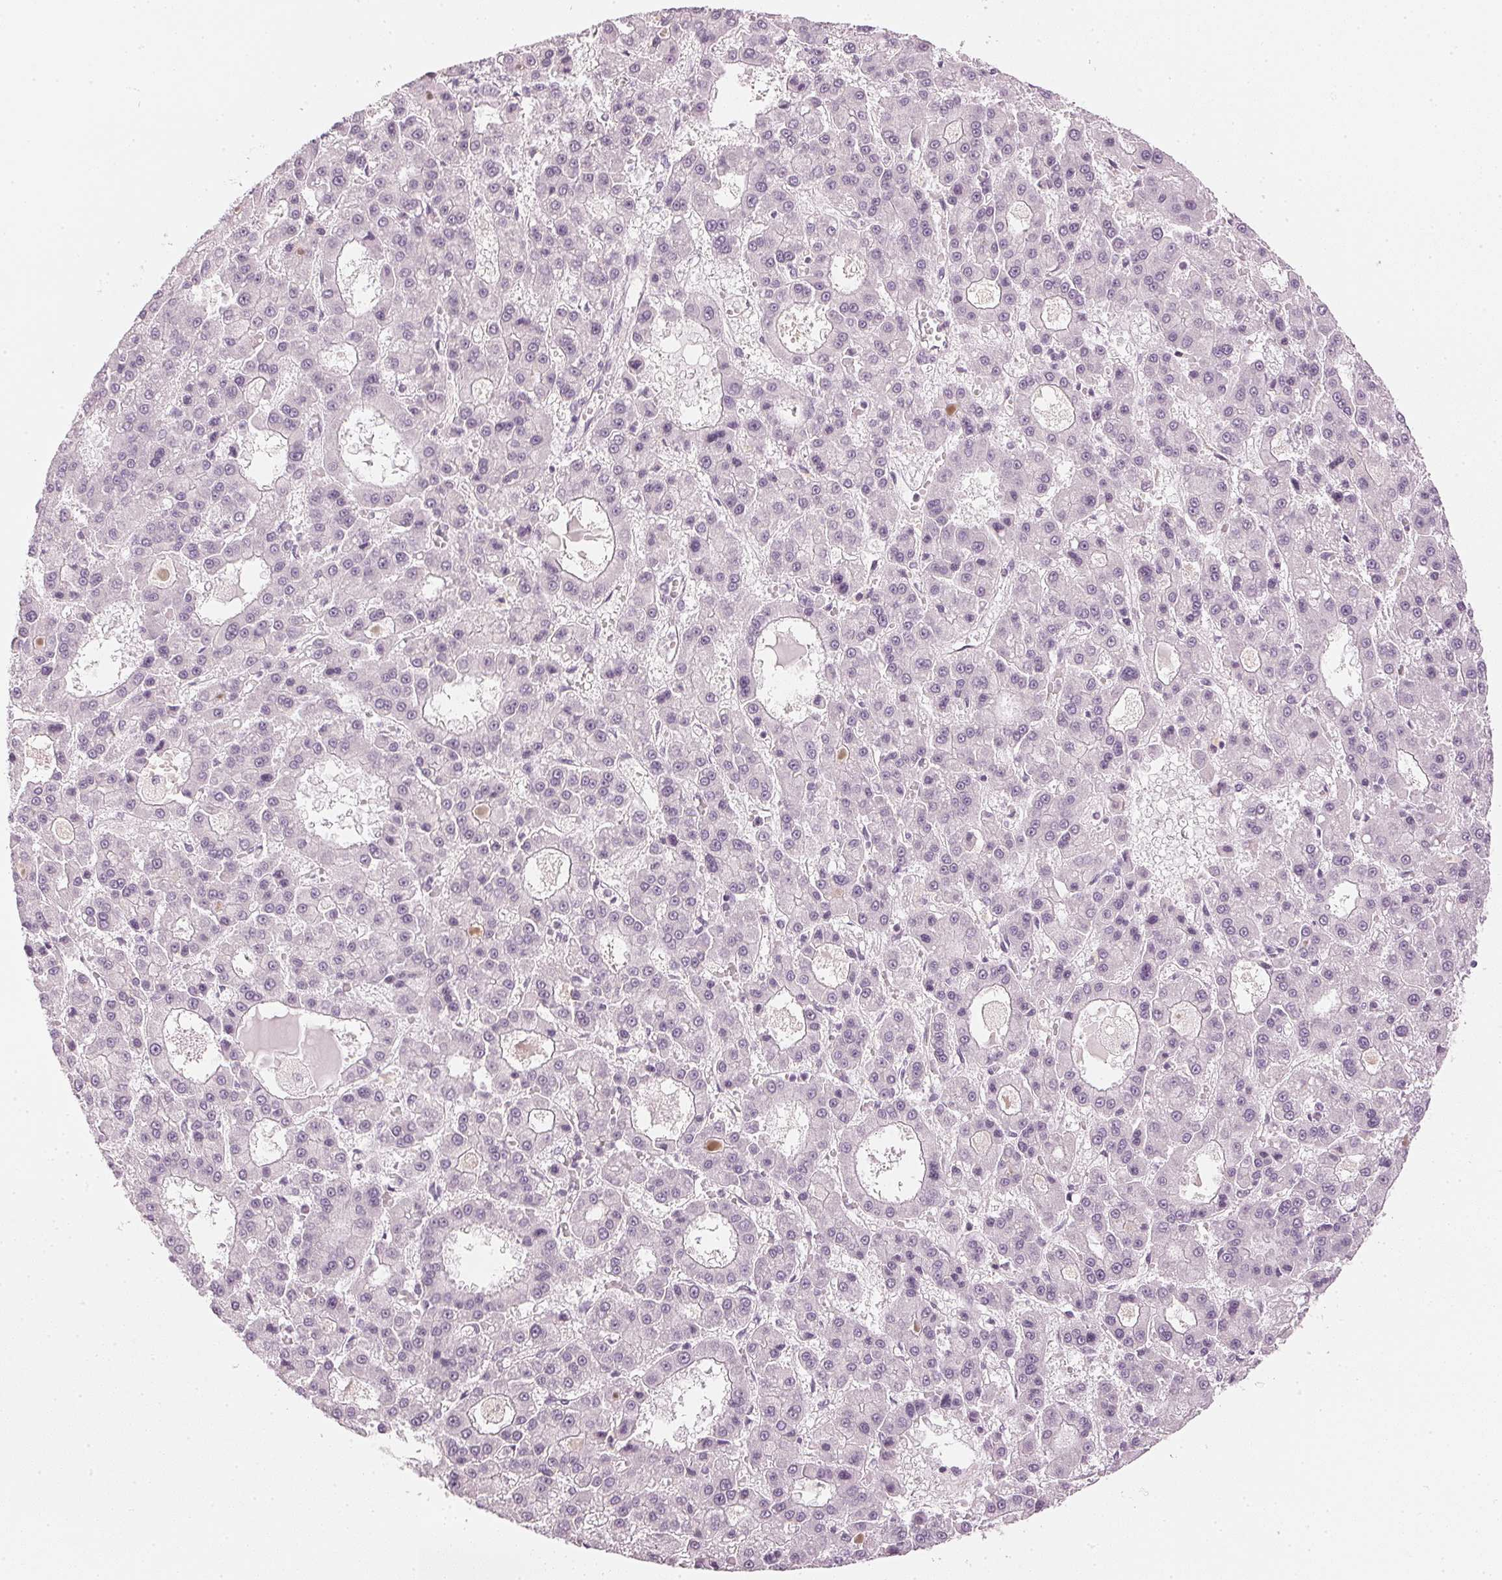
{"staining": {"intensity": "negative", "quantity": "none", "location": "none"}, "tissue": "liver cancer", "cell_type": "Tumor cells", "image_type": "cancer", "snomed": [{"axis": "morphology", "description": "Carcinoma, Hepatocellular, NOS"}, {"axis": "topography", "description": "Liver"}], "caption": "Tumor cells are negative for brown protein staining in liver cancer.", "gene": "APLP1", "patient": {"sex": "male", "age": 70}}